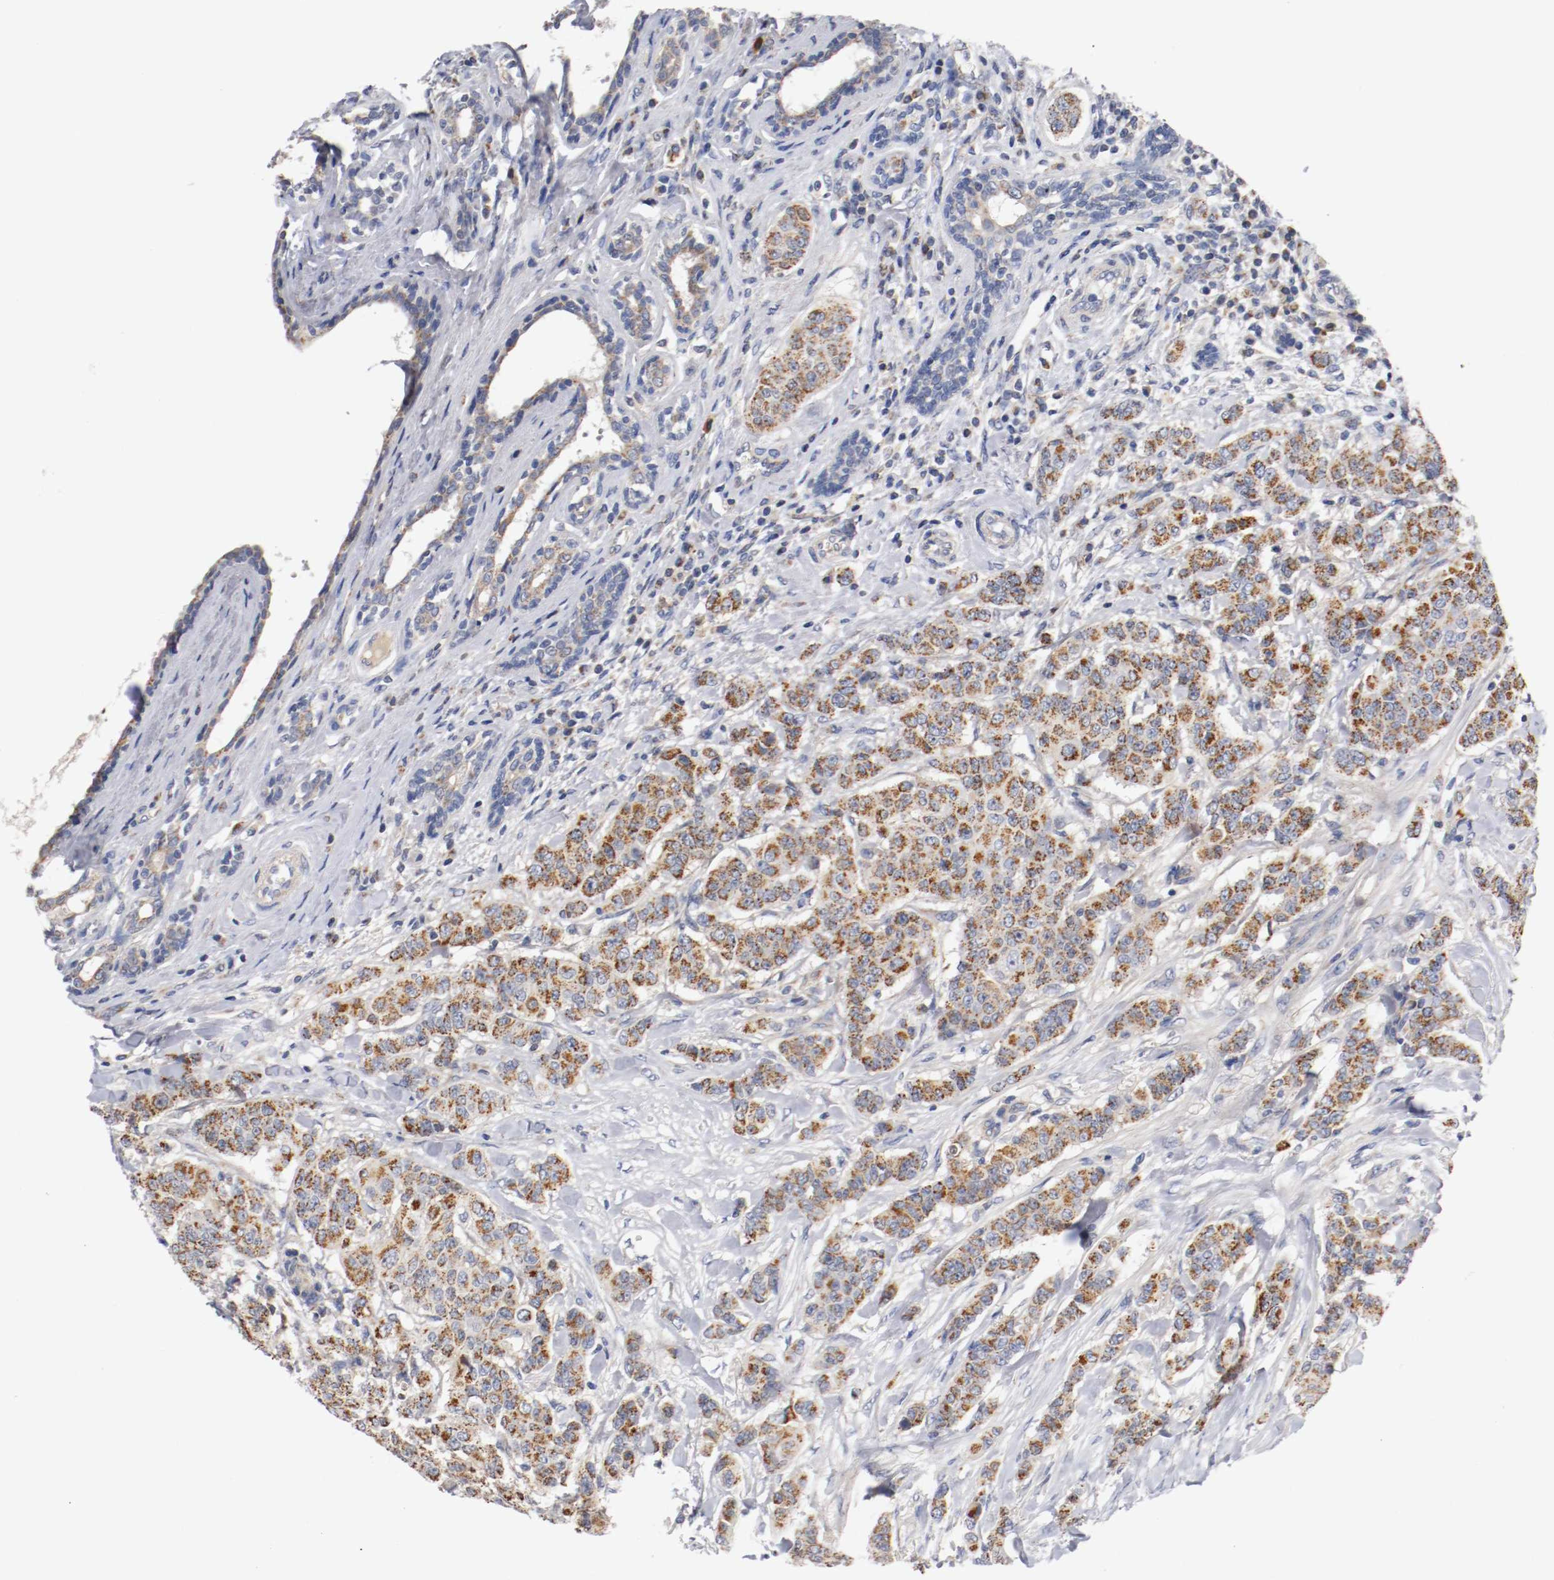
{"staining": {"intensity": "moderate", "quantity": ">75%", "location": "cytoplasmic/membranous"}, "tissue": "breast cancer", "cell_type": "Tumor cells", "image_type": "cancer", "snomed": [{"axis": "morphology", "description": "Duct carcinoma"}, {"axis": "topography", "description": "Breast"}], "caption": "A brown stain highlights moderate cytoplasmic/membranous staining of a protein in human breast invasive ductal carcinoma tumor cells.", "gene": "PCSK6", "patient": {"sex": "female", "age": 40}}